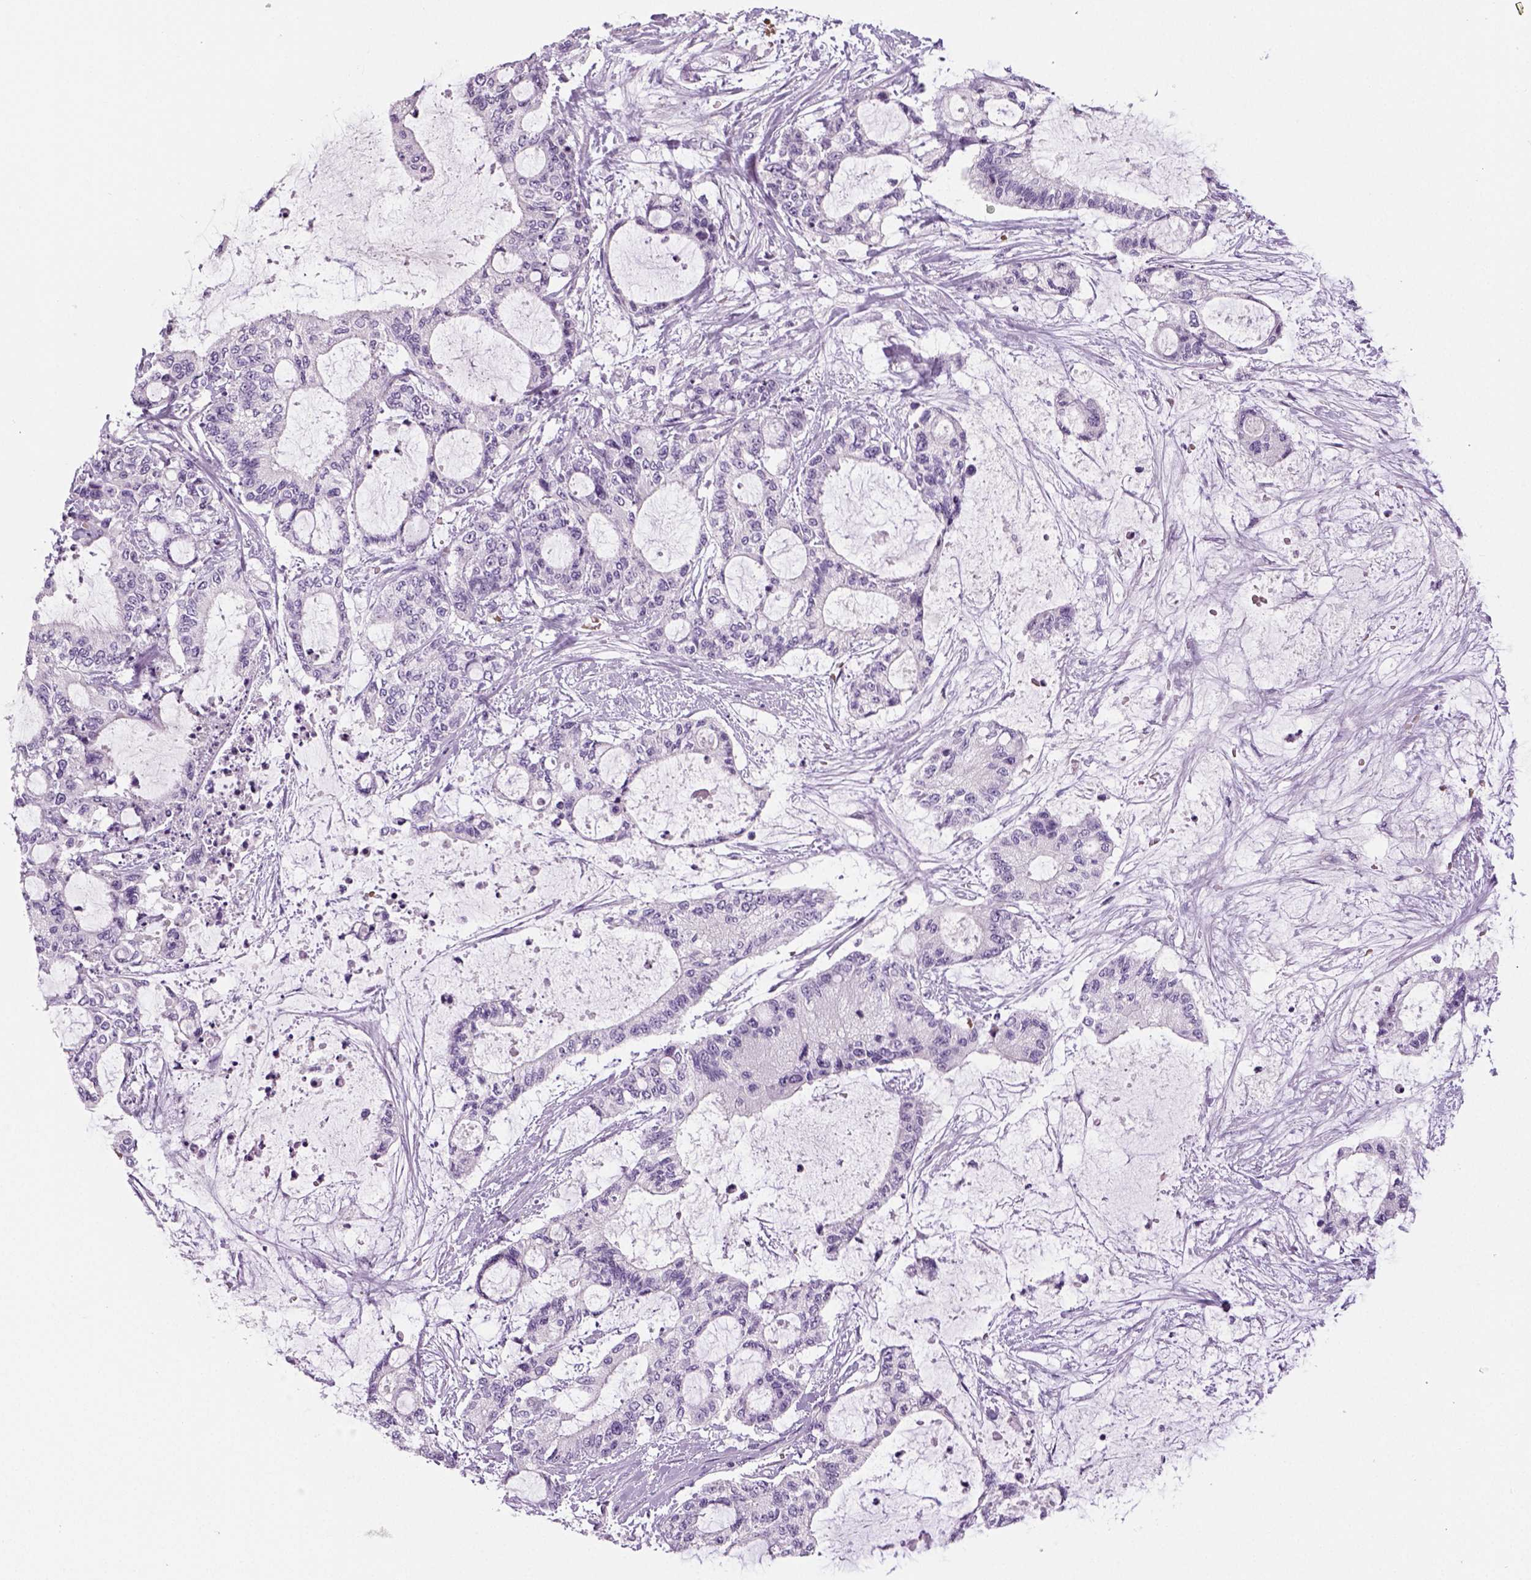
{"staining": {"intensity": "negative", "quantity": "none", "location": "none"}, "tissue": "liver cancer", "cell_type": "Tumor cells", "image_type": "cancer", "snomed": [{"axis": "morphology", "description": "Normal tissue, NOS"}, {"axis": "morphology", "description": "Cholangiocarcinoma"}, {"axis": "topography", "description": "Liver"}, {"axis": "topography", "description": "Peripheral nerve tissue"}], "caption": "A histopathology image of human liver cancer (cholangiocarcinoma) is negative for staining in tumor cells.", "gene": "TSPAN7", "patient": {"sex": "female", "age": 73}}